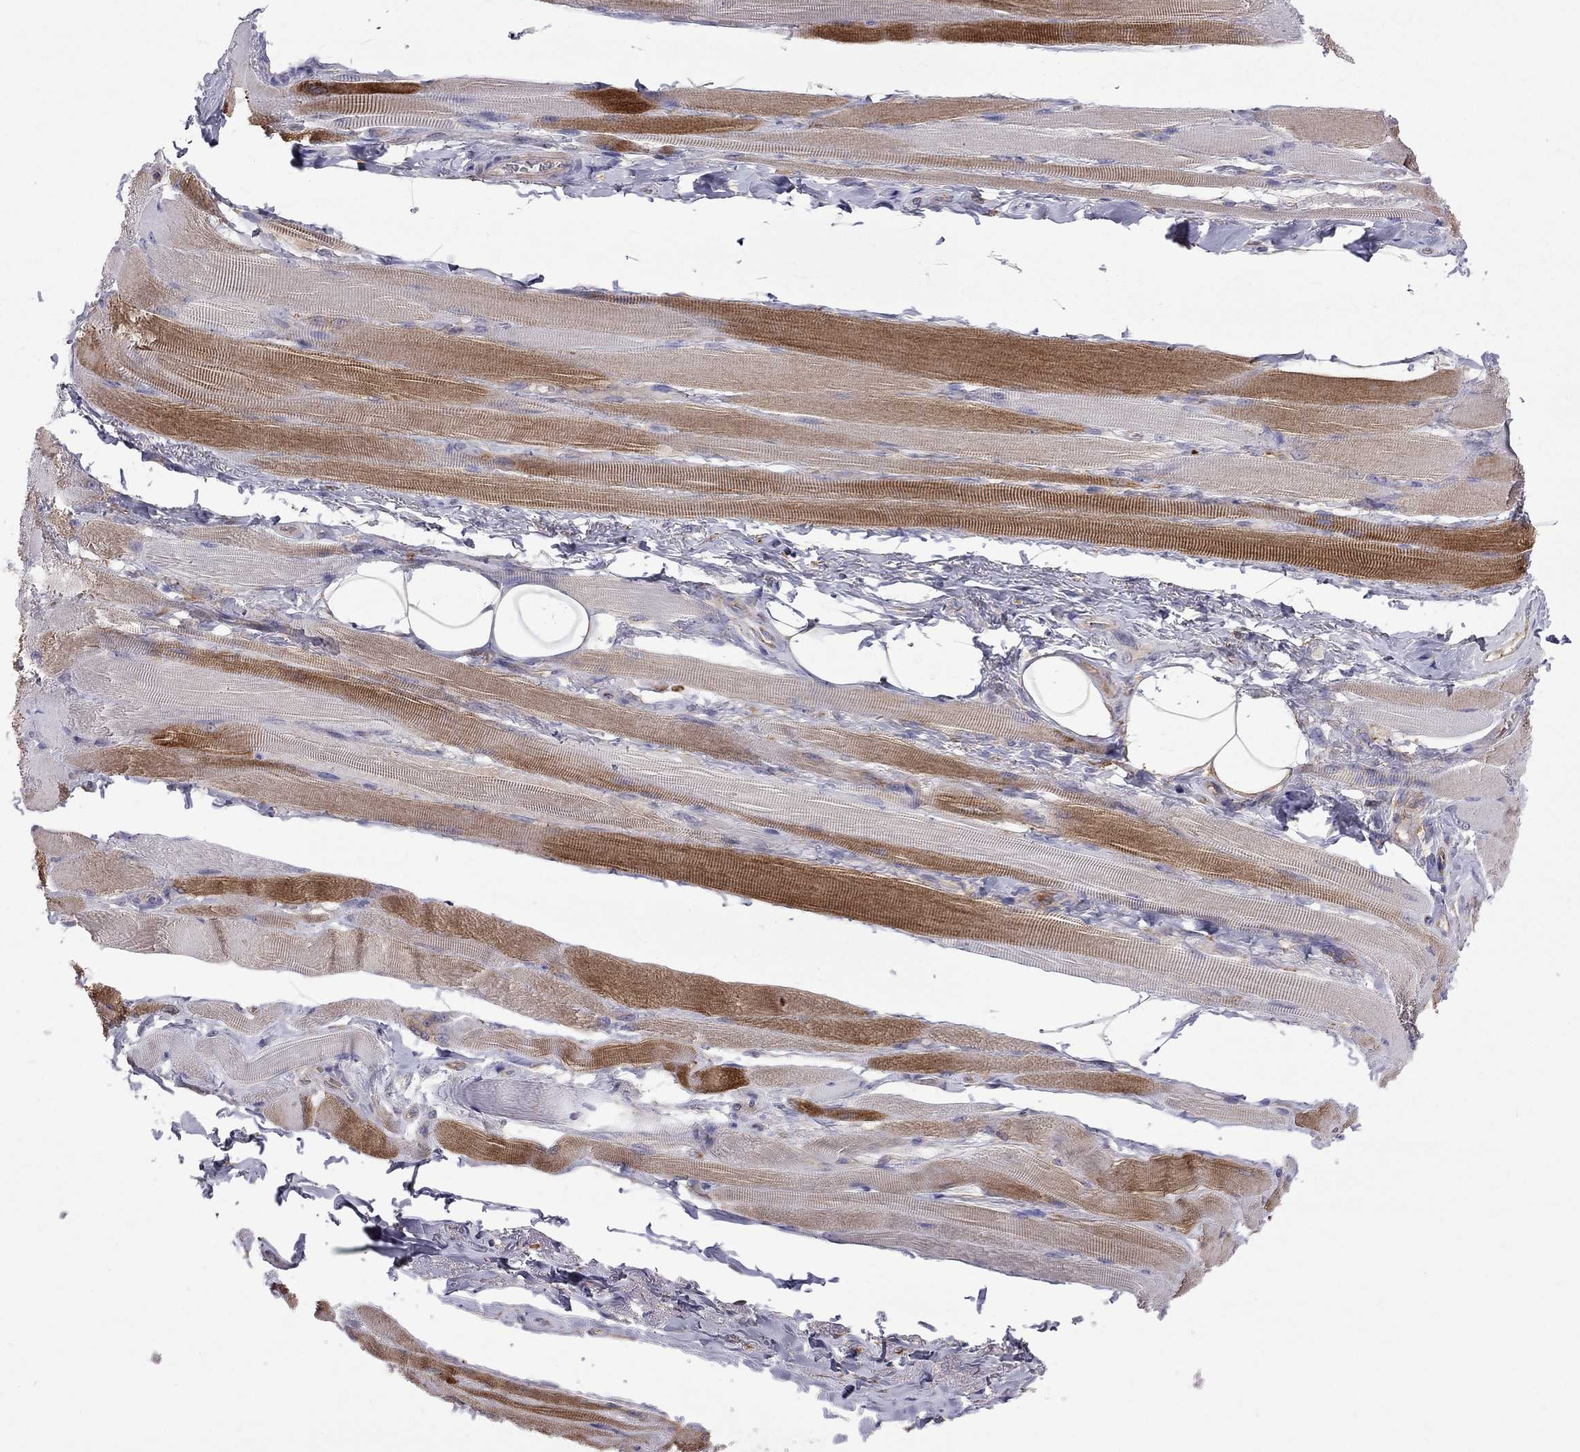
{"staining": {"intensity": "strong", "quantity": "<25%", "location": "cytoplasmic/membranous"}, "tissue": "skeletal muscle", "cell_type": "Myocytes", "image_type": "normal", "snomed": [{"axis": "morphology", "description": "Normal tissue, NOS"}, {"axis": "topography", "description": "Skeletal muscle"}, {"axis": "topography", "description": "Anal"}, {"axis": "topography", "description": "Peripheral nerve tissue"}], "caption": "DAB immunohistochemical staining of normal human skeletal muscle exhibits strong cytoplasmic/membranous protein staining in about <25% of myocytes.", "gene": "EIF4E3", "patient": {"sex": "male", "age": 53}}